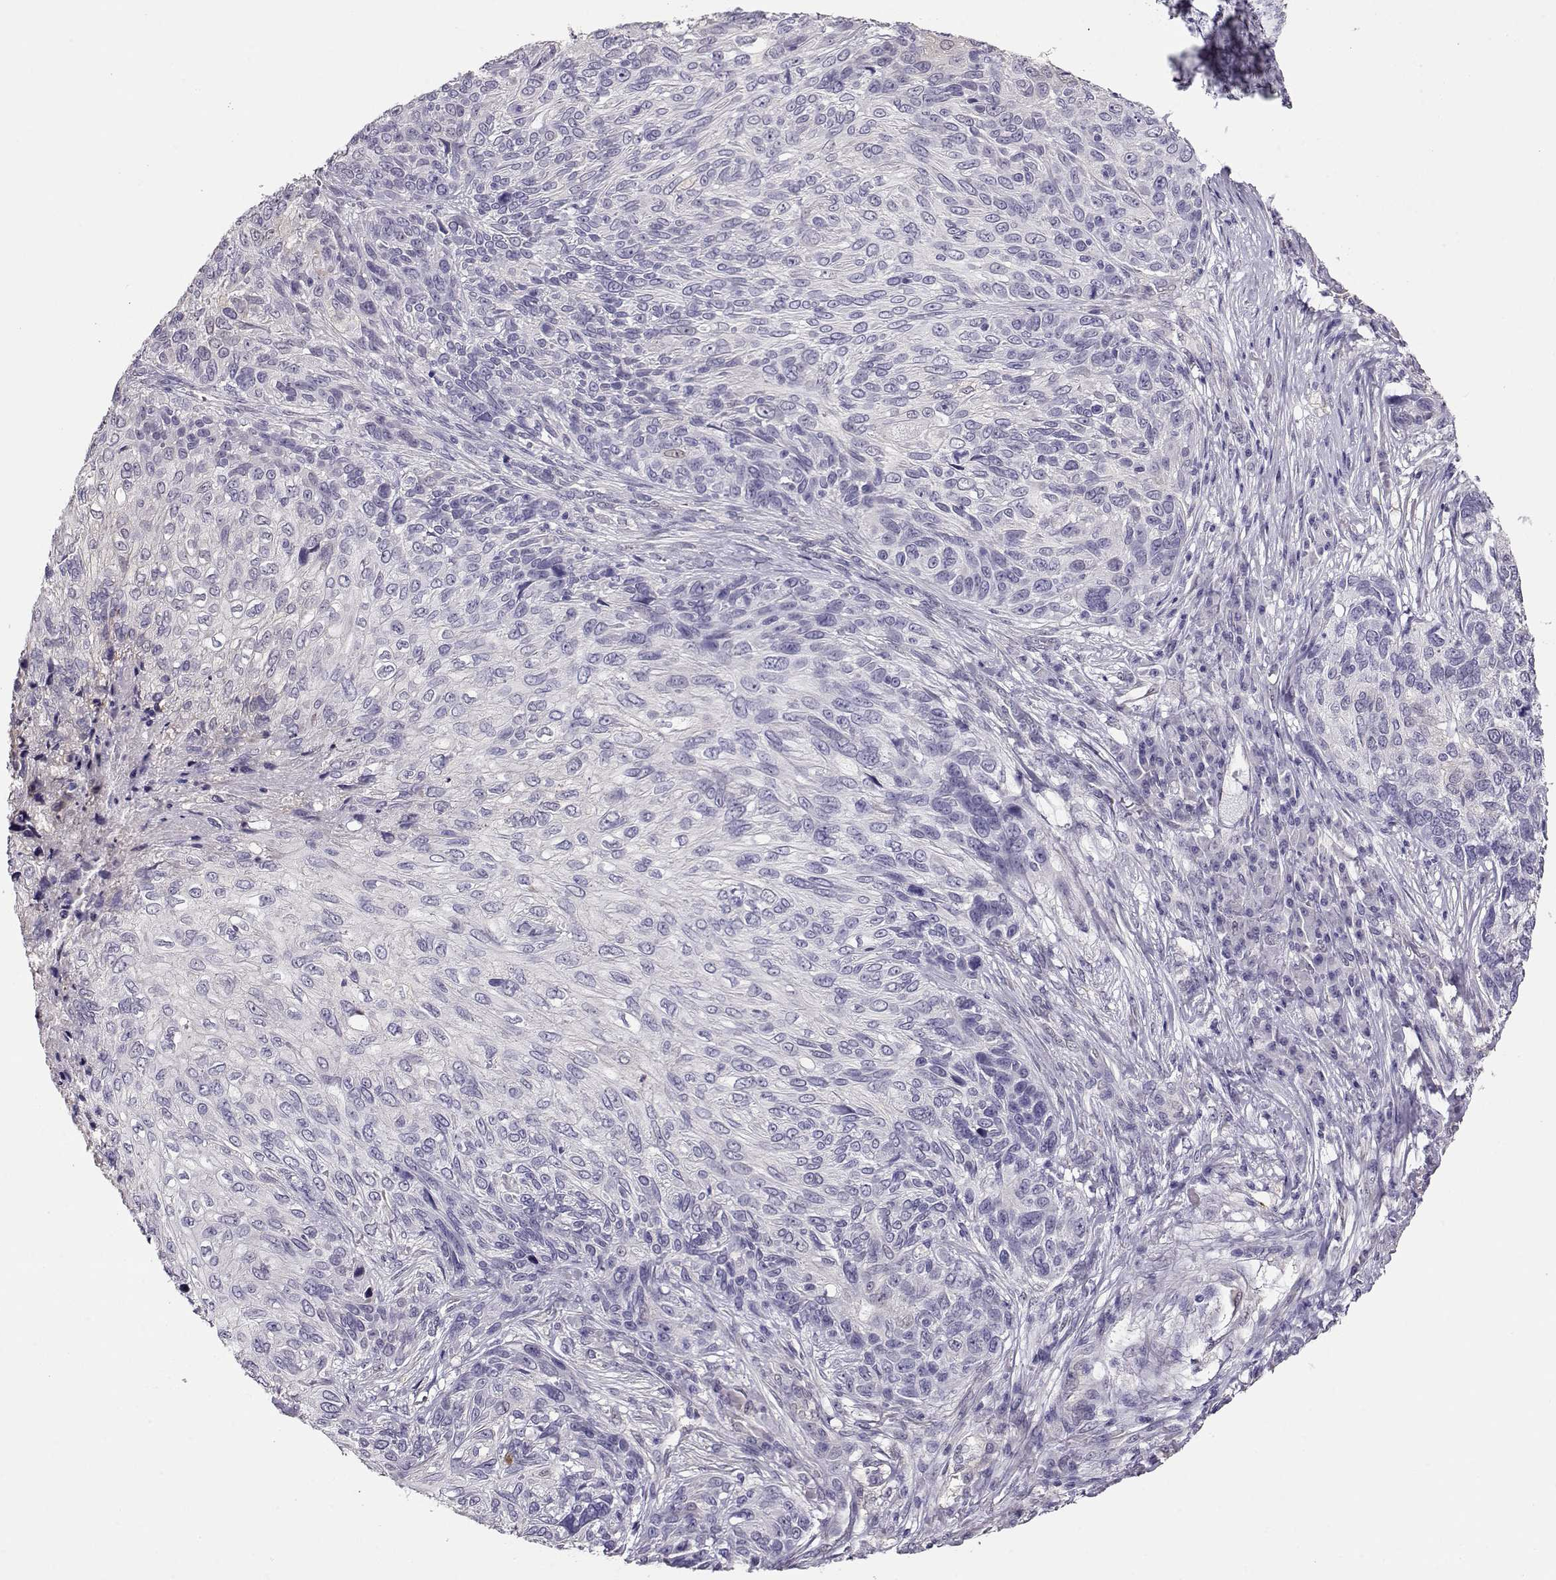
{"staining": {"intensity": "negative", "quantity": "none", "location": "none"}, "tissue": "skin cancer", "cell_type": "Tumor cells", "image_type": "cancer", "snomed": [{"axis": "morphology", "description": "Squamous cell carcinoma, NOS"}, {"axis": "topography", "description": "Skin"}], "caption": "Squamous cell carcinoma (skin) was stained to show a protein in brown. There is no significant expression in tumor cells. (DAB IHC visualized using brightfield microscopy, high magnification).", "gene": "CCR8", "patient": {"sex": "male", "age": 92}}